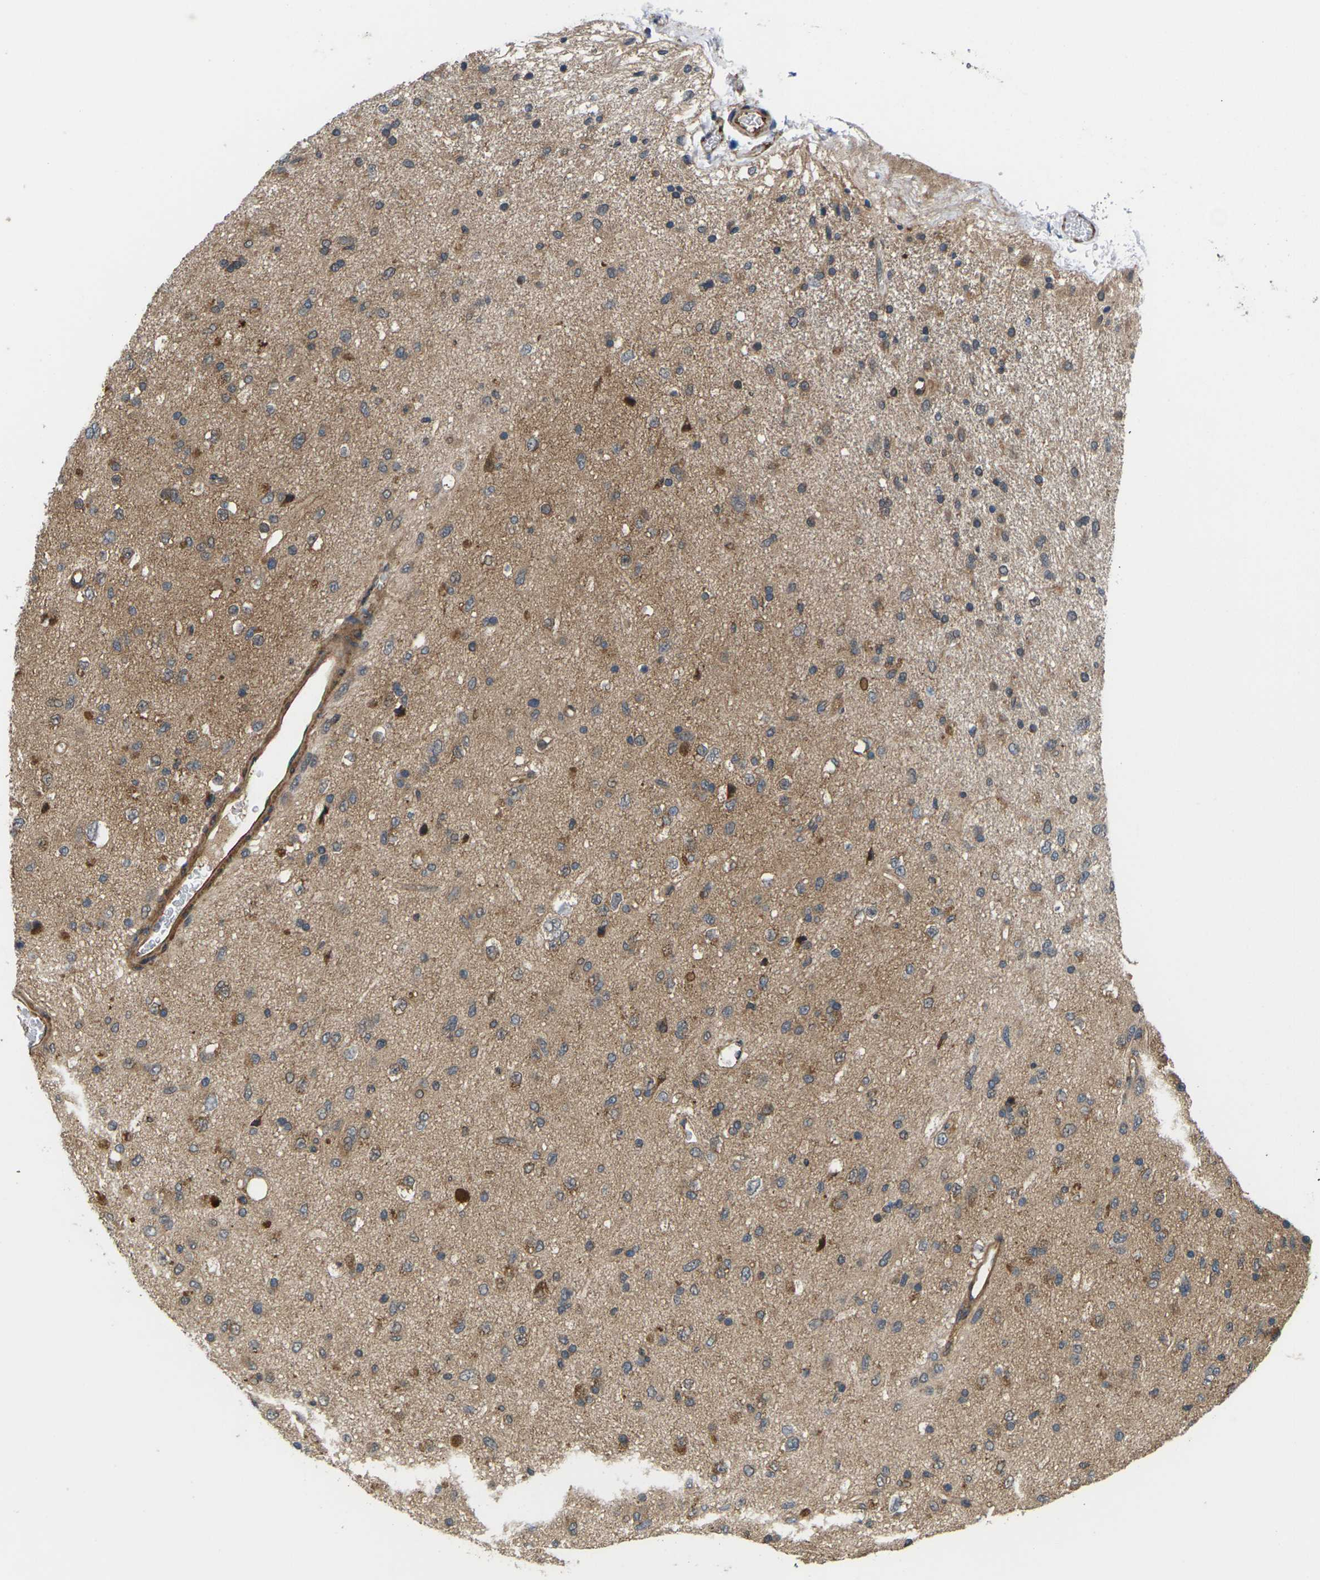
{"staining": {"intensity": "moderate", "quantity": ">75%", "location": "cytoplasmic/membranous"}, "tissue": "glioma", "cell_type": "Tumor cells", "image_type": "cancer", "snomed": [{"axis": "morphology", "description": "Glioma, malignant, Low grade"}, {"axis": "topography", "description": "Brain"}], "caption": "Protein analysis of malignant glioma (low-grade) tissue displays moderate cytoplasmic/membranous staining in approximately >75% of tumor cells.", "gene": "NRAS", "patient": {"sex": "male", "age": 77}}